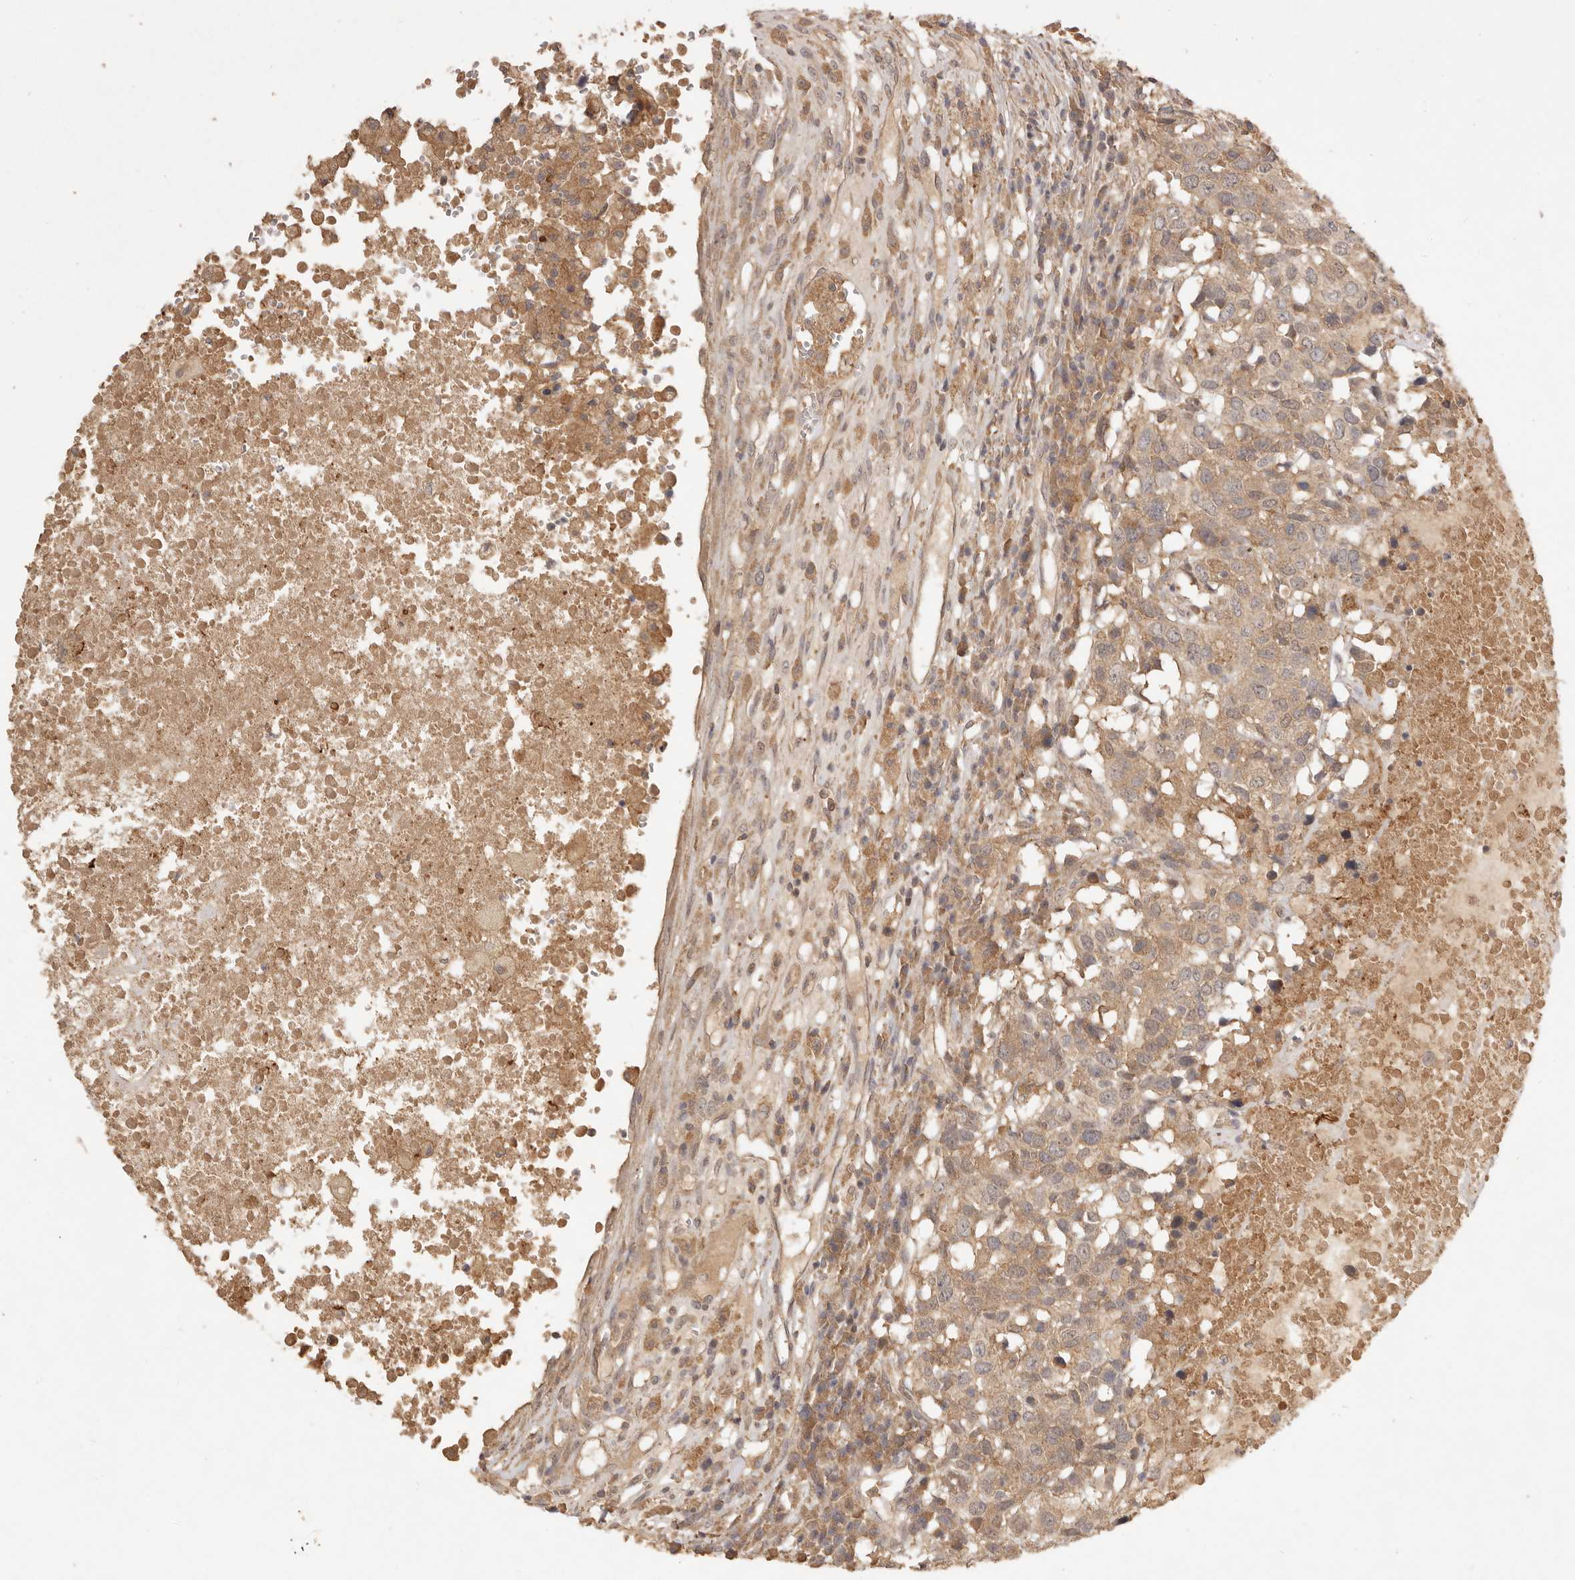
{"staining": {"intensity": "weak", "quantity": ">75%", "location": "cytoplasmic/membranous"}, "tissue": "head and neck cancer", "cell_type": "Tumor cells", "image_type": "cancer", "snomed": [{"axis": "morphology", "description": "Squamous cell carcinoma, NOS"}, {"axis": "topography", "description": "Head-Neck"}], "caption": "Human head and neck cancer (squamous cell carcinoma) stained with a brown dye shows weak cytoplasmic/membranous positive positivity in about >75% of tumor cells.", "gene": "VIPR1", "patient": {"sex": "male", "age": 66}}